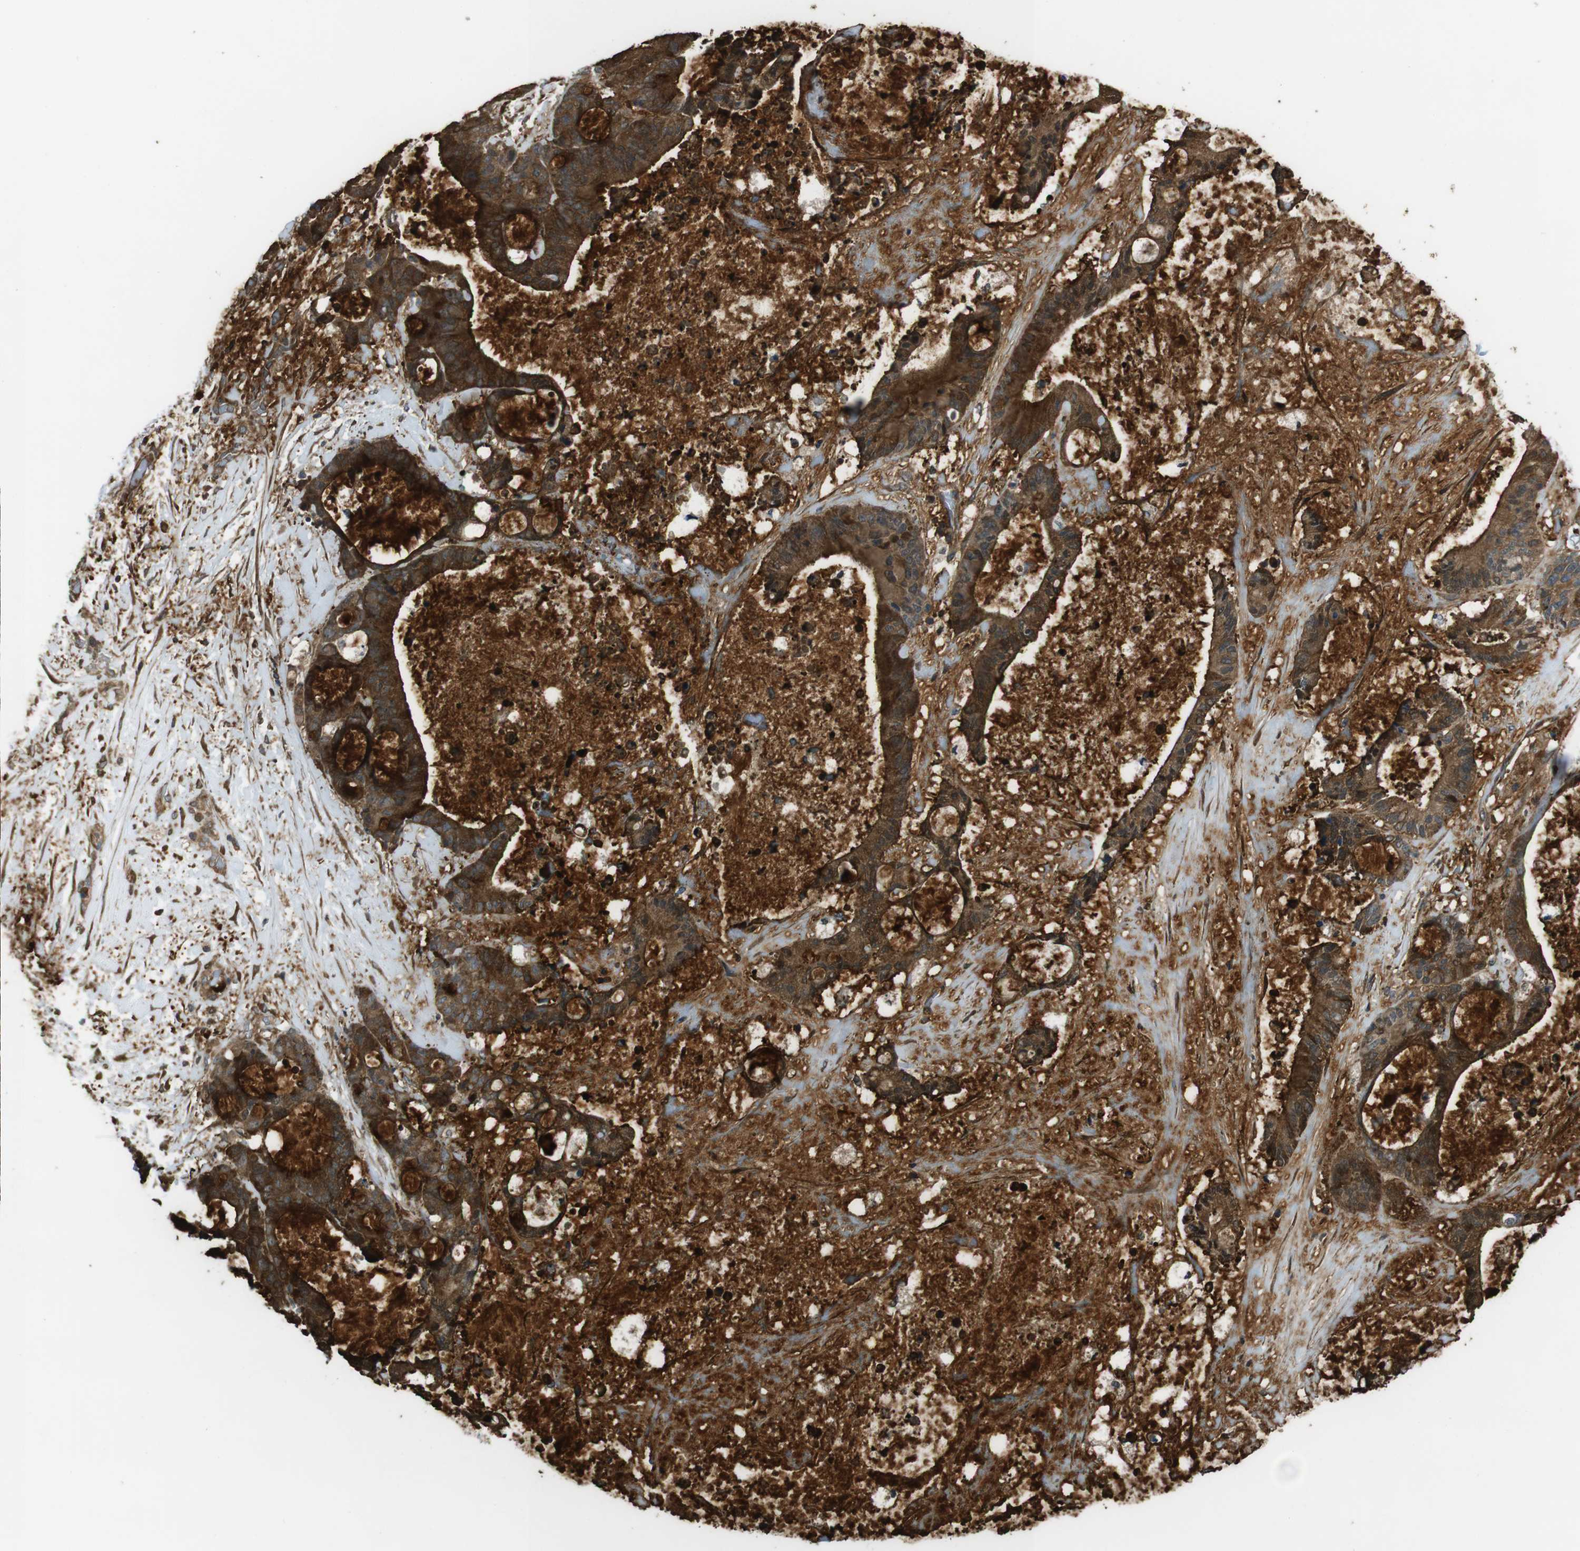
{"staining": {"intensity": "strong", "quantity": ">75%", "location": "cytoplasmic/membranous"}, "tissue": "liver cancer", "cell_type": "Tumor cells", "image_type": "cancer", "snomed": [{"axis": "morphology", "description": "Cholangiocarcinoma"}, {"axis": "topography", "description": "Liver"}], "caption": "Immunohistochemistry (IHC) photomicrograph of neoplastic tissue: liver cholangiocarcinoma stained using immunohistochemistry demonstrates high levels of strong protein expression localized specifically in the cytoplasmic/membranous of tumor cells, appearing as a cytoplasmic/membranous brown color.", "gene": "ARHGDIA", "patient": {"sex": "female", "age": 73}}